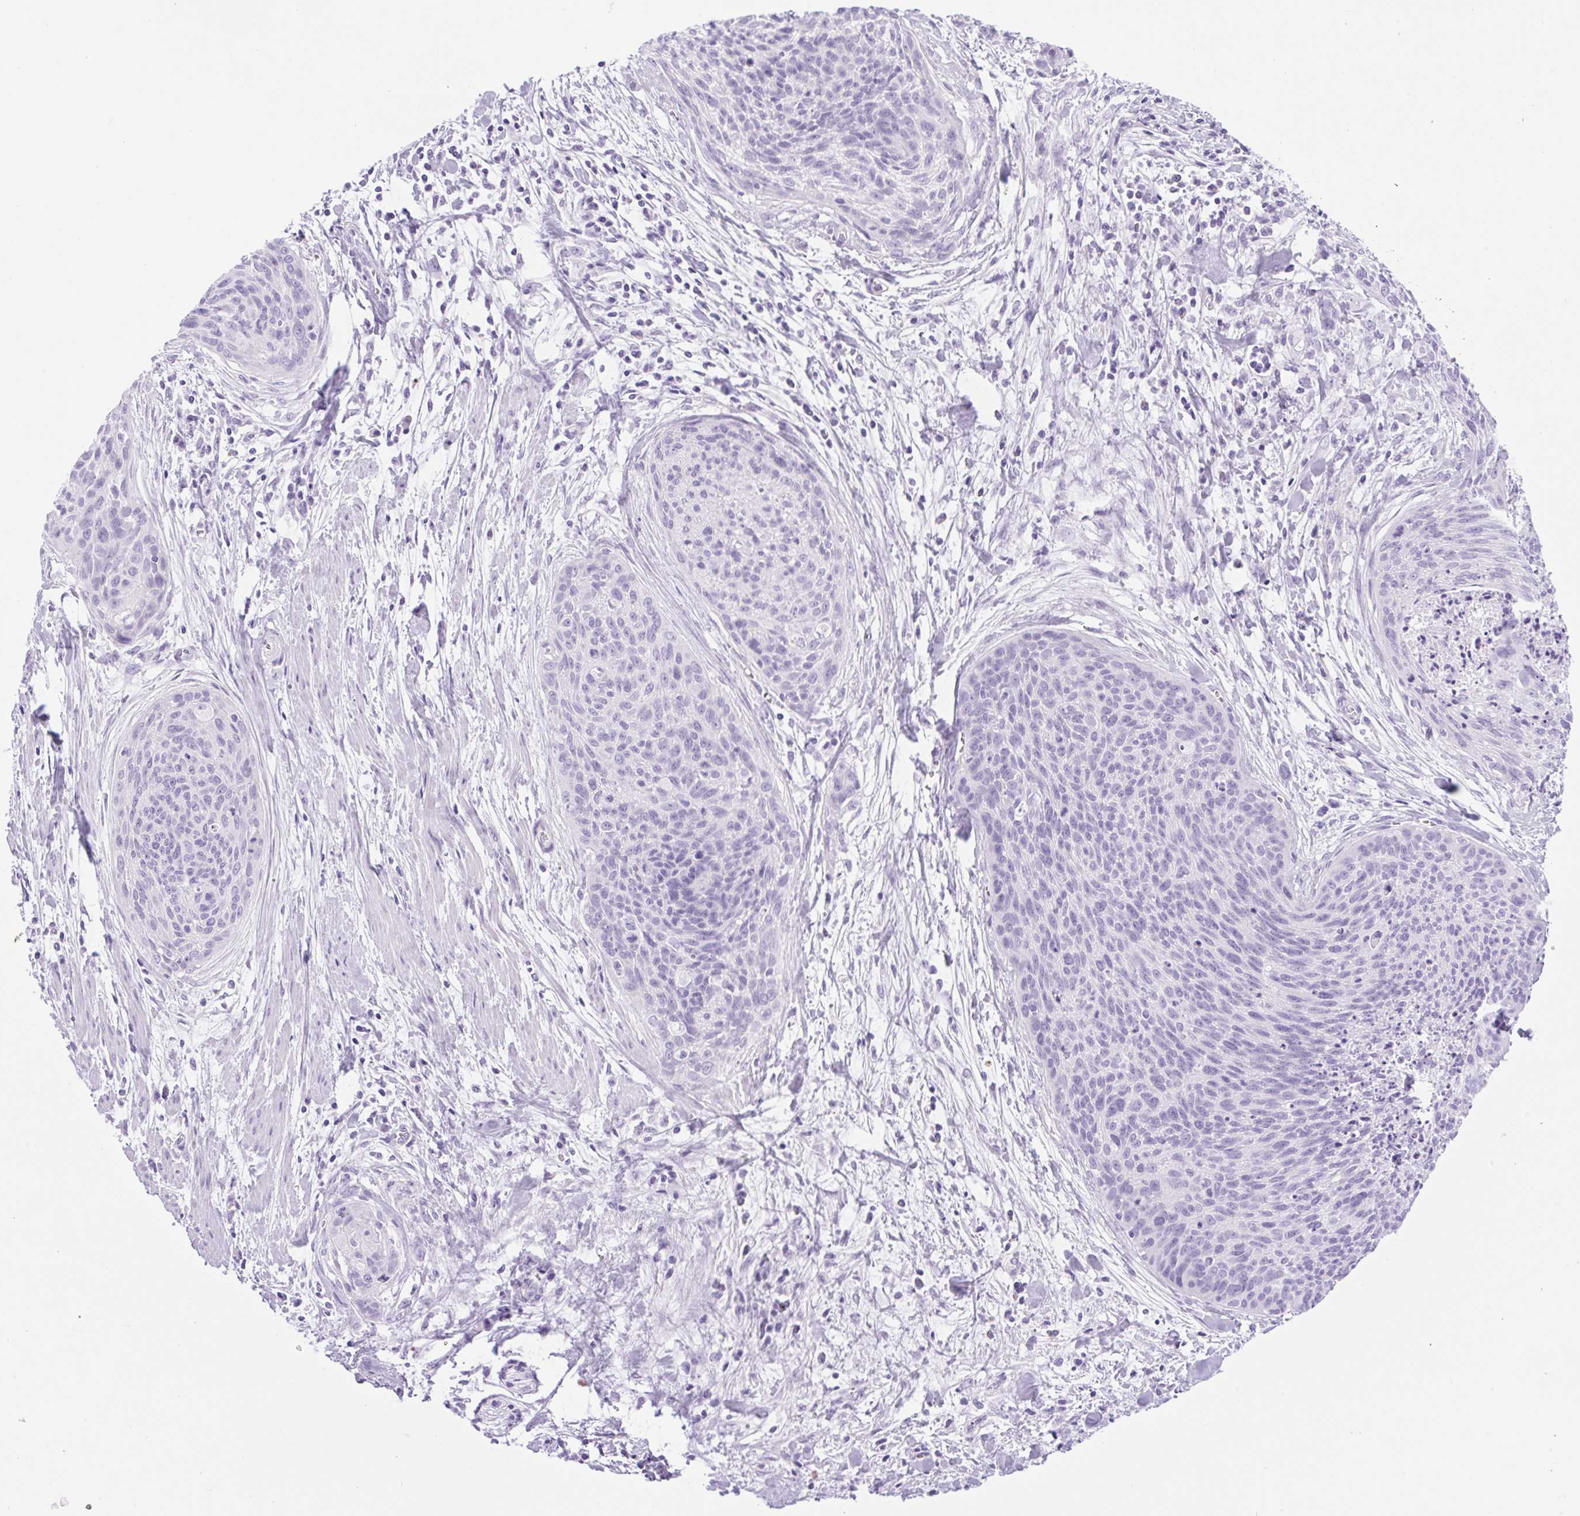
{"staining": {"intensity": "negative", "quantity": "none", "location": "none"}, "tissue": "cervical cancer", "cell_type": "Tumor cells", "image_type": "cancer", "snomed": [{"axis": "morphology", "description": "Squamous cell carcinoma, NOS"}, {"axis": "topography", "description": "Cervix"}], "caption": "A micrograph of human cervical squamous cell carcinoma is negative for staining in tumor cells.", "gene": "SPACA5B", "patient": {"sex": "female", "age": 55}}